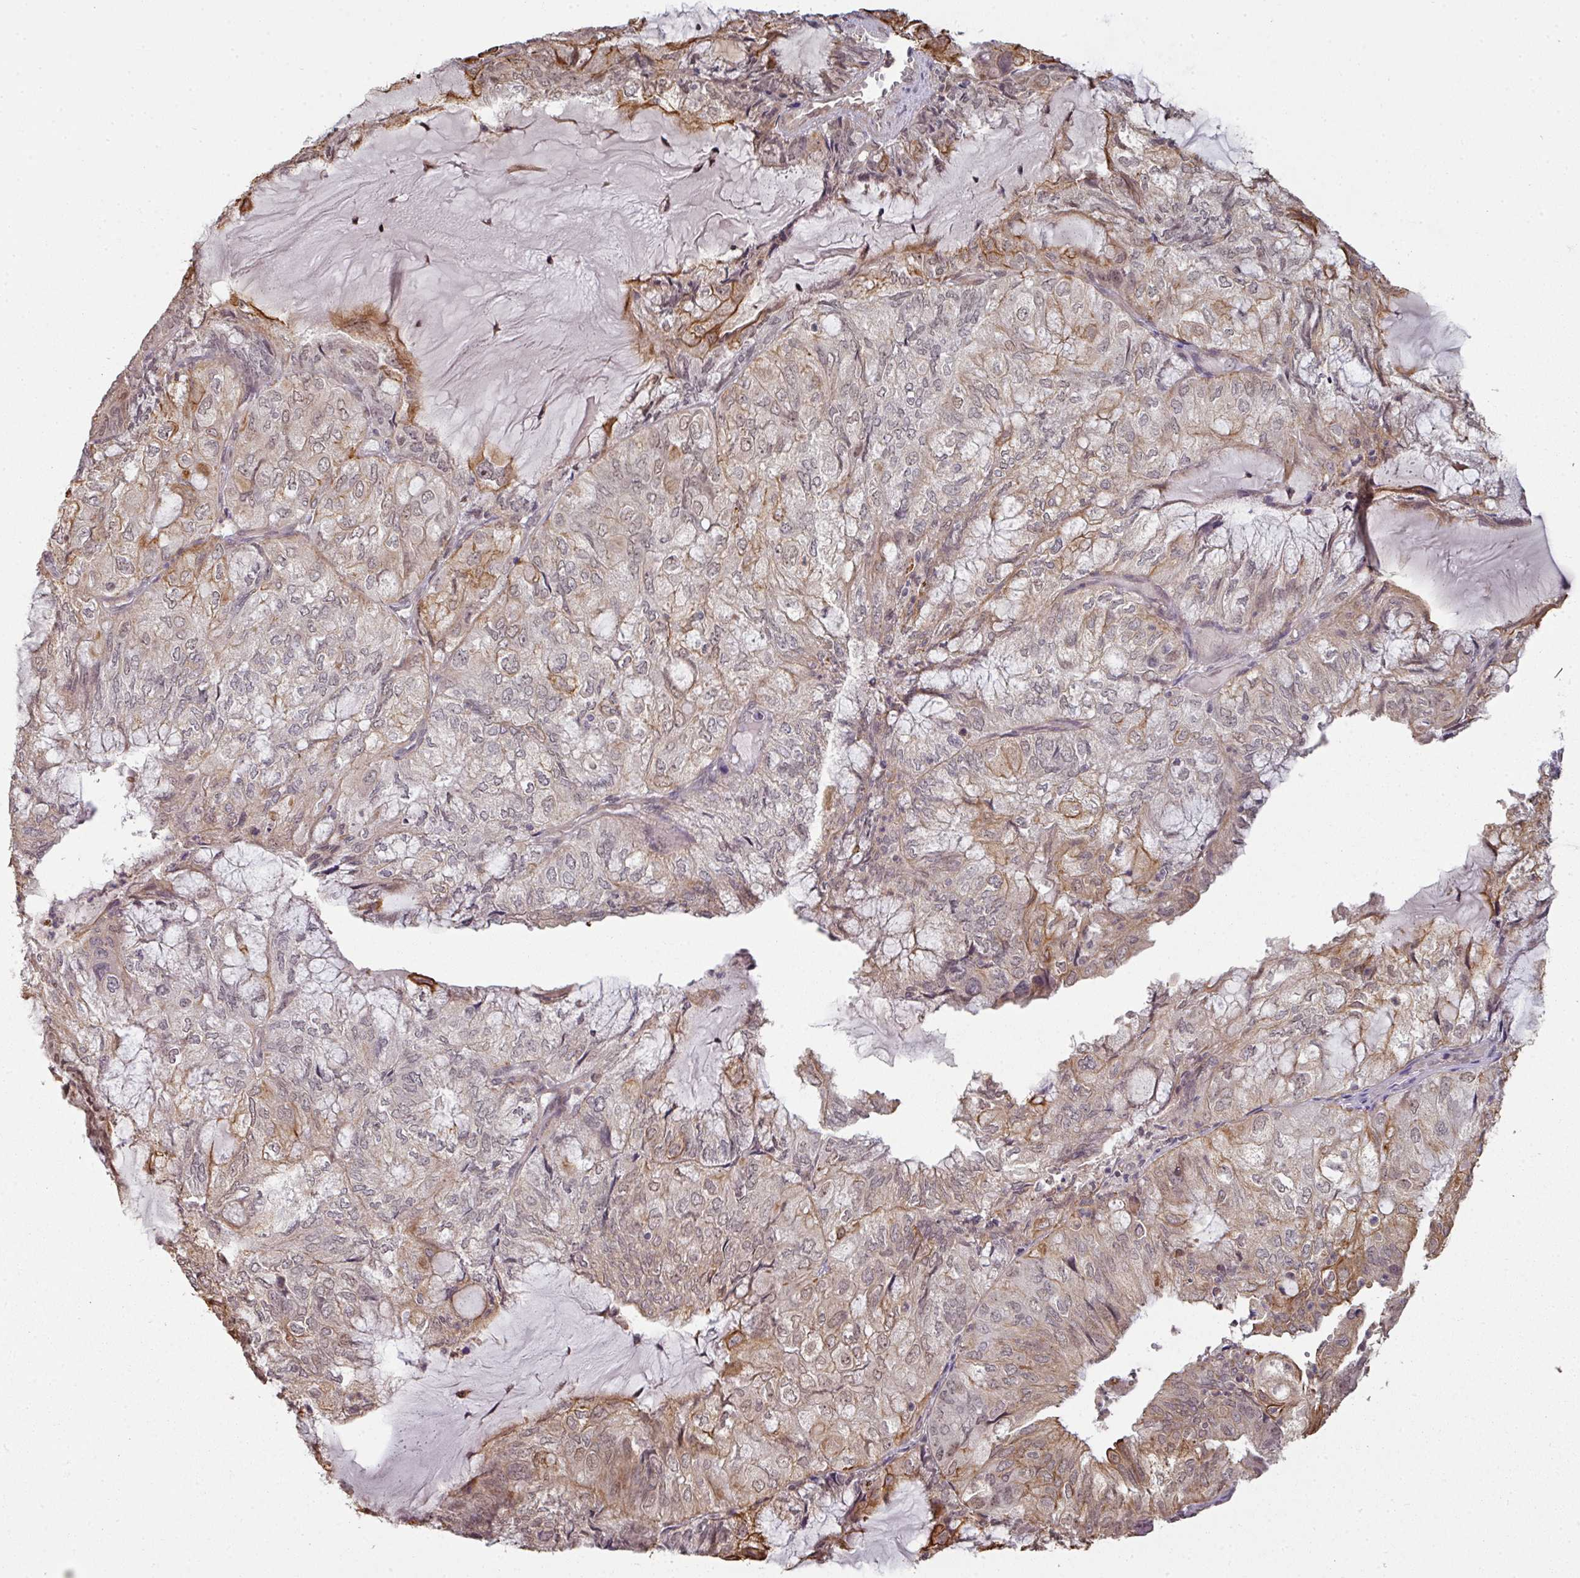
{"staining": {"intensity": "moderate", "quantity": "<25%", "location": "cytoplasmic/membranous"}, "tissue": "endometrial cancer", "cell_type": "Tumor cells", "image_type": "cancer", "snomed": [{"axis": "morphology", "description": "Adenocarcinoma, NOS"}, {"axis": "topography", "description": "Endometrium"}], "caption": "Endometrial cancer stained with a protein marker demonstrates moderate staining in tumor cells.", "gene": "GTF2H3", "patient": {"sex": "female", "age": 81}}